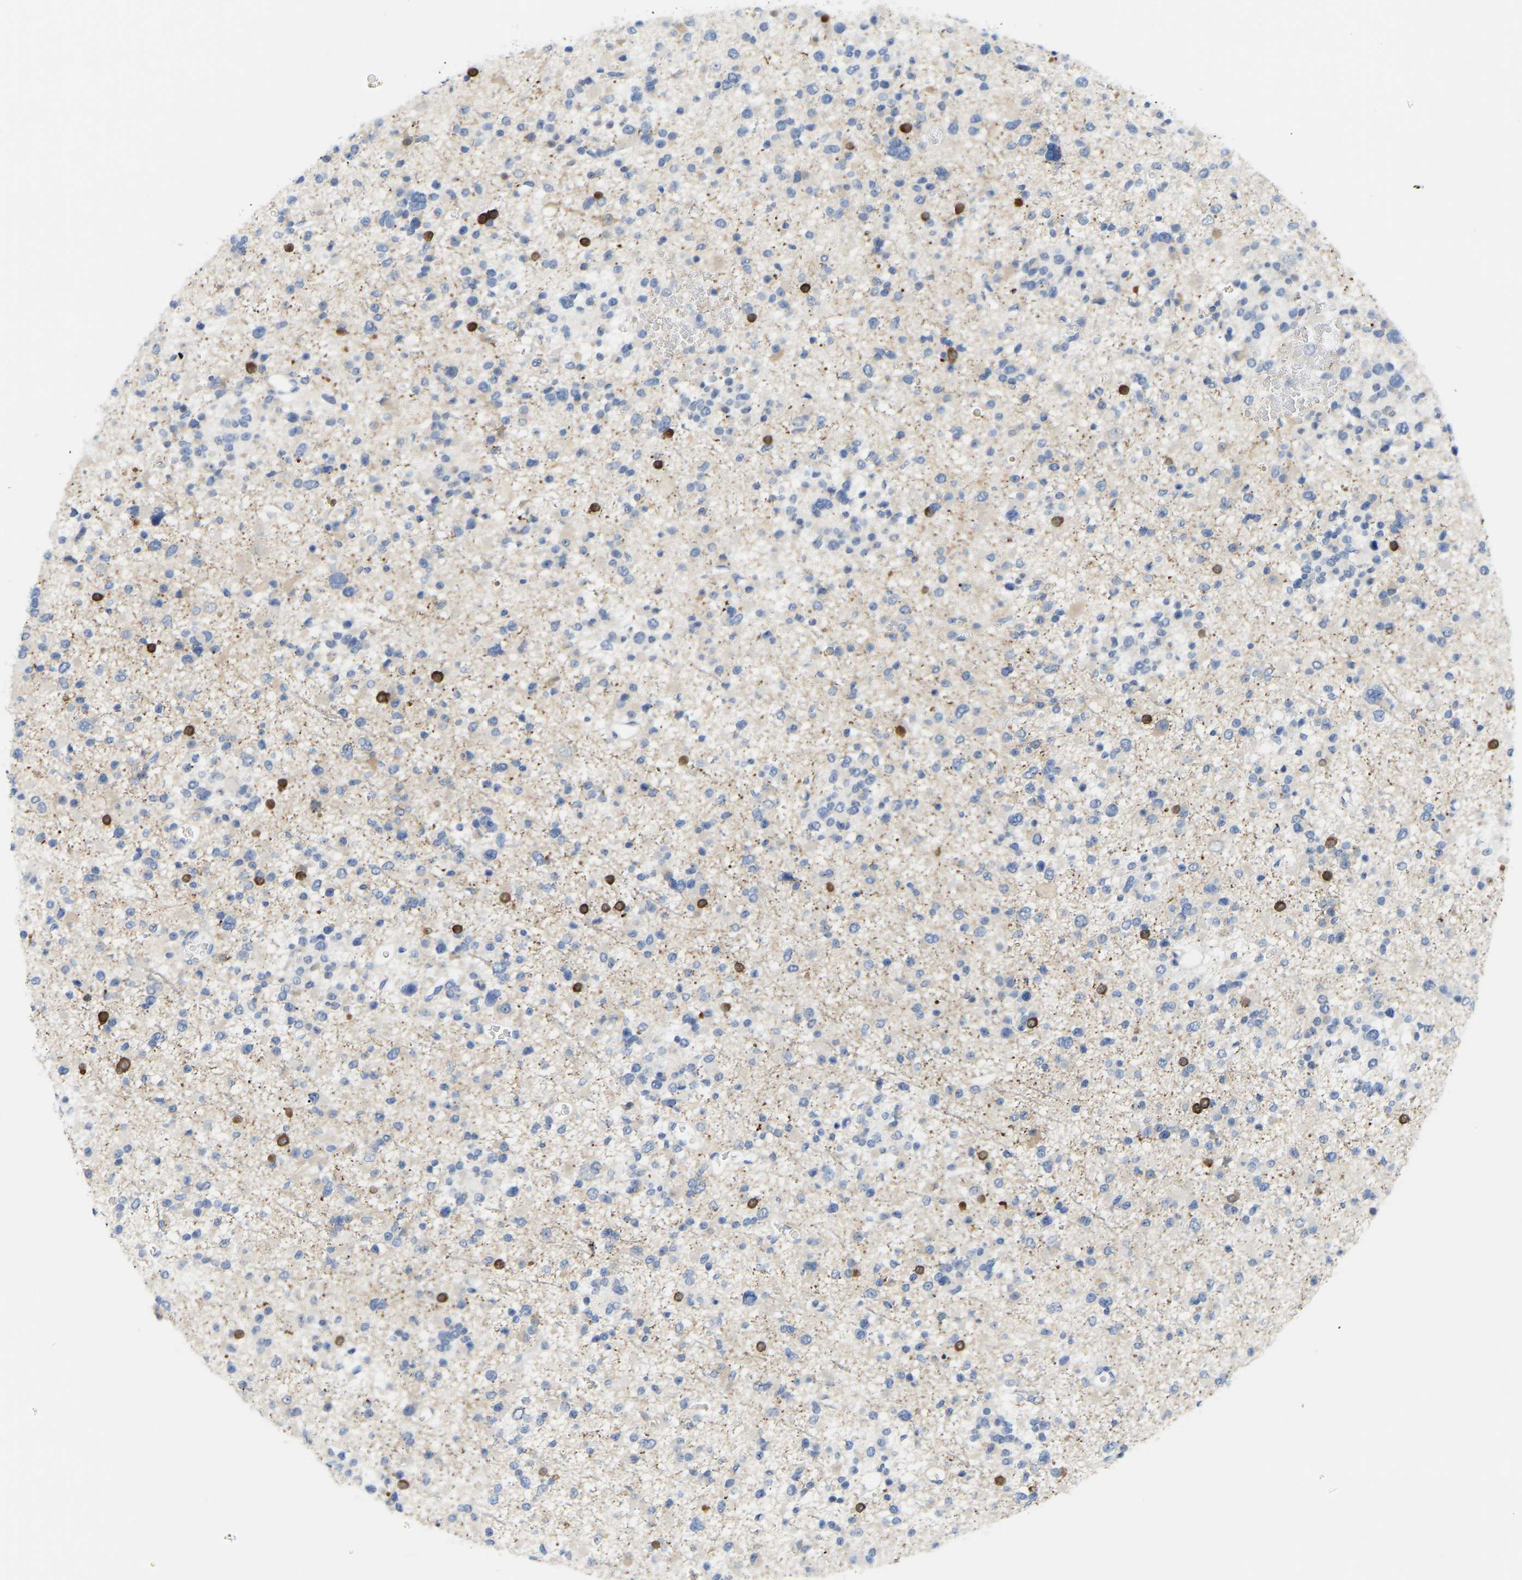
{"staining": {"intensity": "negative", "quantity": "none", "location": "none"}, "tissue": "glioma", "cell_type": "Tumor cells", "image_type": "cancer", "snomed": [{"axis": "morphology", "description": "Glioma, malignant, Low grade"}, {"axis": "topography", "description": "Brain"}], "caption": "Immunohistochemistry image of neoplastic tissue: malignant glioma (low-grade) stained with DAB (3,3'-diaminobenzidine) reveals no significant protein staining in tumor cells. Brightfield microscopy of immunohistochemistry (IHC) stained with DAB (3,3'-diaminobenzidine) (brown) and hematoxylin (blue), captured at high magnification.", "gene": "ABTB2", "patient": {"sex": "female", "age": 22}}